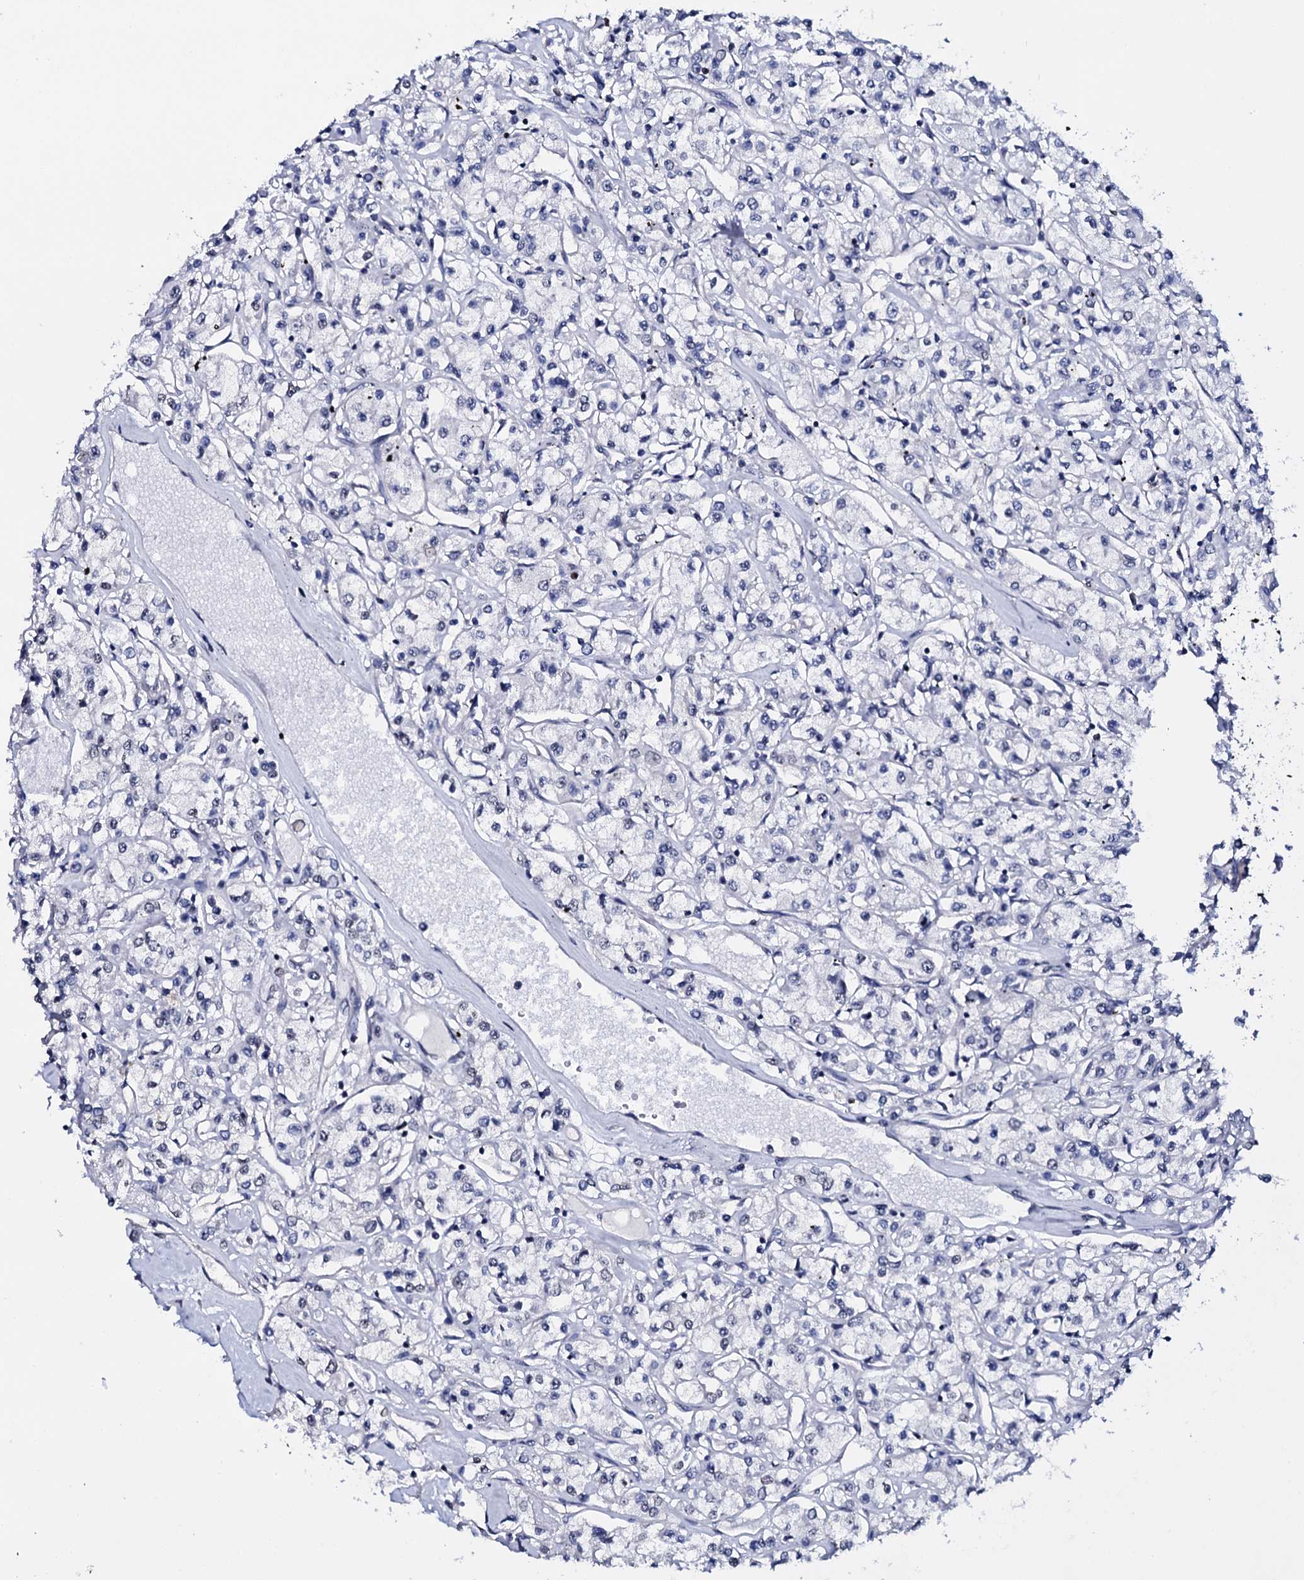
{"staining": {"intensity": "negative", "quantity": "none", "location": "none"}, "tissue": "renal cancer", "cell_type": "Tumor cells", "image_type": "cancer", "snomed": [{"axis": "morphology", "description": "Adenocarcinoma, NOS"}, {"axis": "topography", "description": "Kidney"}], "caption": "The photomicrograph reveals no staining of tumor cells in adenocarcinoma (renal). (Brightfield microscopy of DAB immunohistochemistry (IHC) at high magnification).", "gene": "NPM2", "patient": {"sex": "female", "age": 59}}